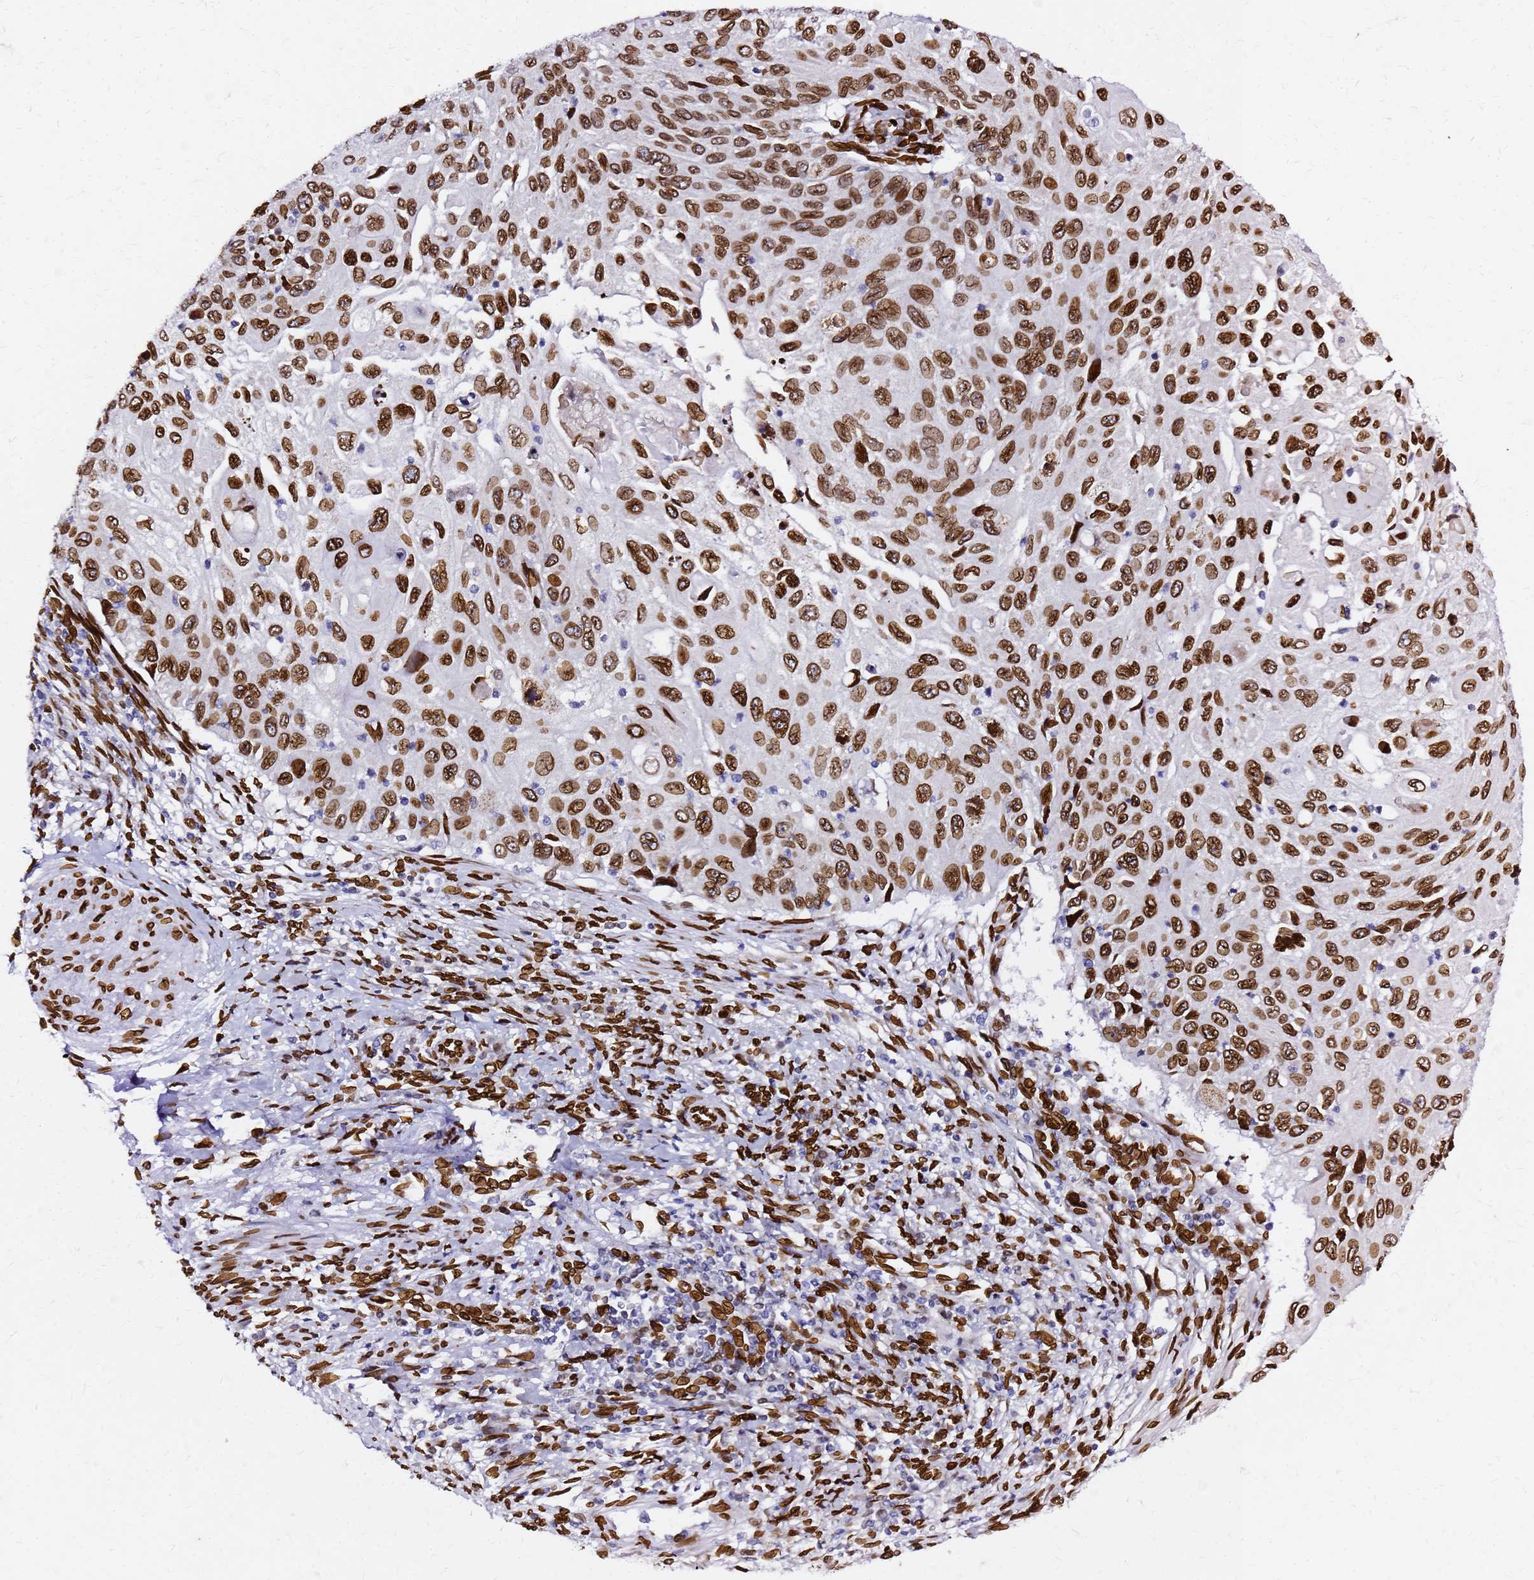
{"staining": {"intensity": "strong", "quantity": ">75%", "location": "cytoplasmic/membranous,nuclear"}, "tissue": "cervical cancer", "cell_type": "Tumor cells", "image_type": "cancer", "snomed": [{"axis": "morphology", "description": "Squamous cell carcinoma, NOS"}, {"axis": "topography", "description": "Cervix"}], "caption": "A high amount of strong cytoplasmic/membranous and nuclear staining is identified in approximately >75% of tumor cells in cervical cancer tissue.", "gene": "C6orf141", "patient": {"sex": "female", "age": 70}}